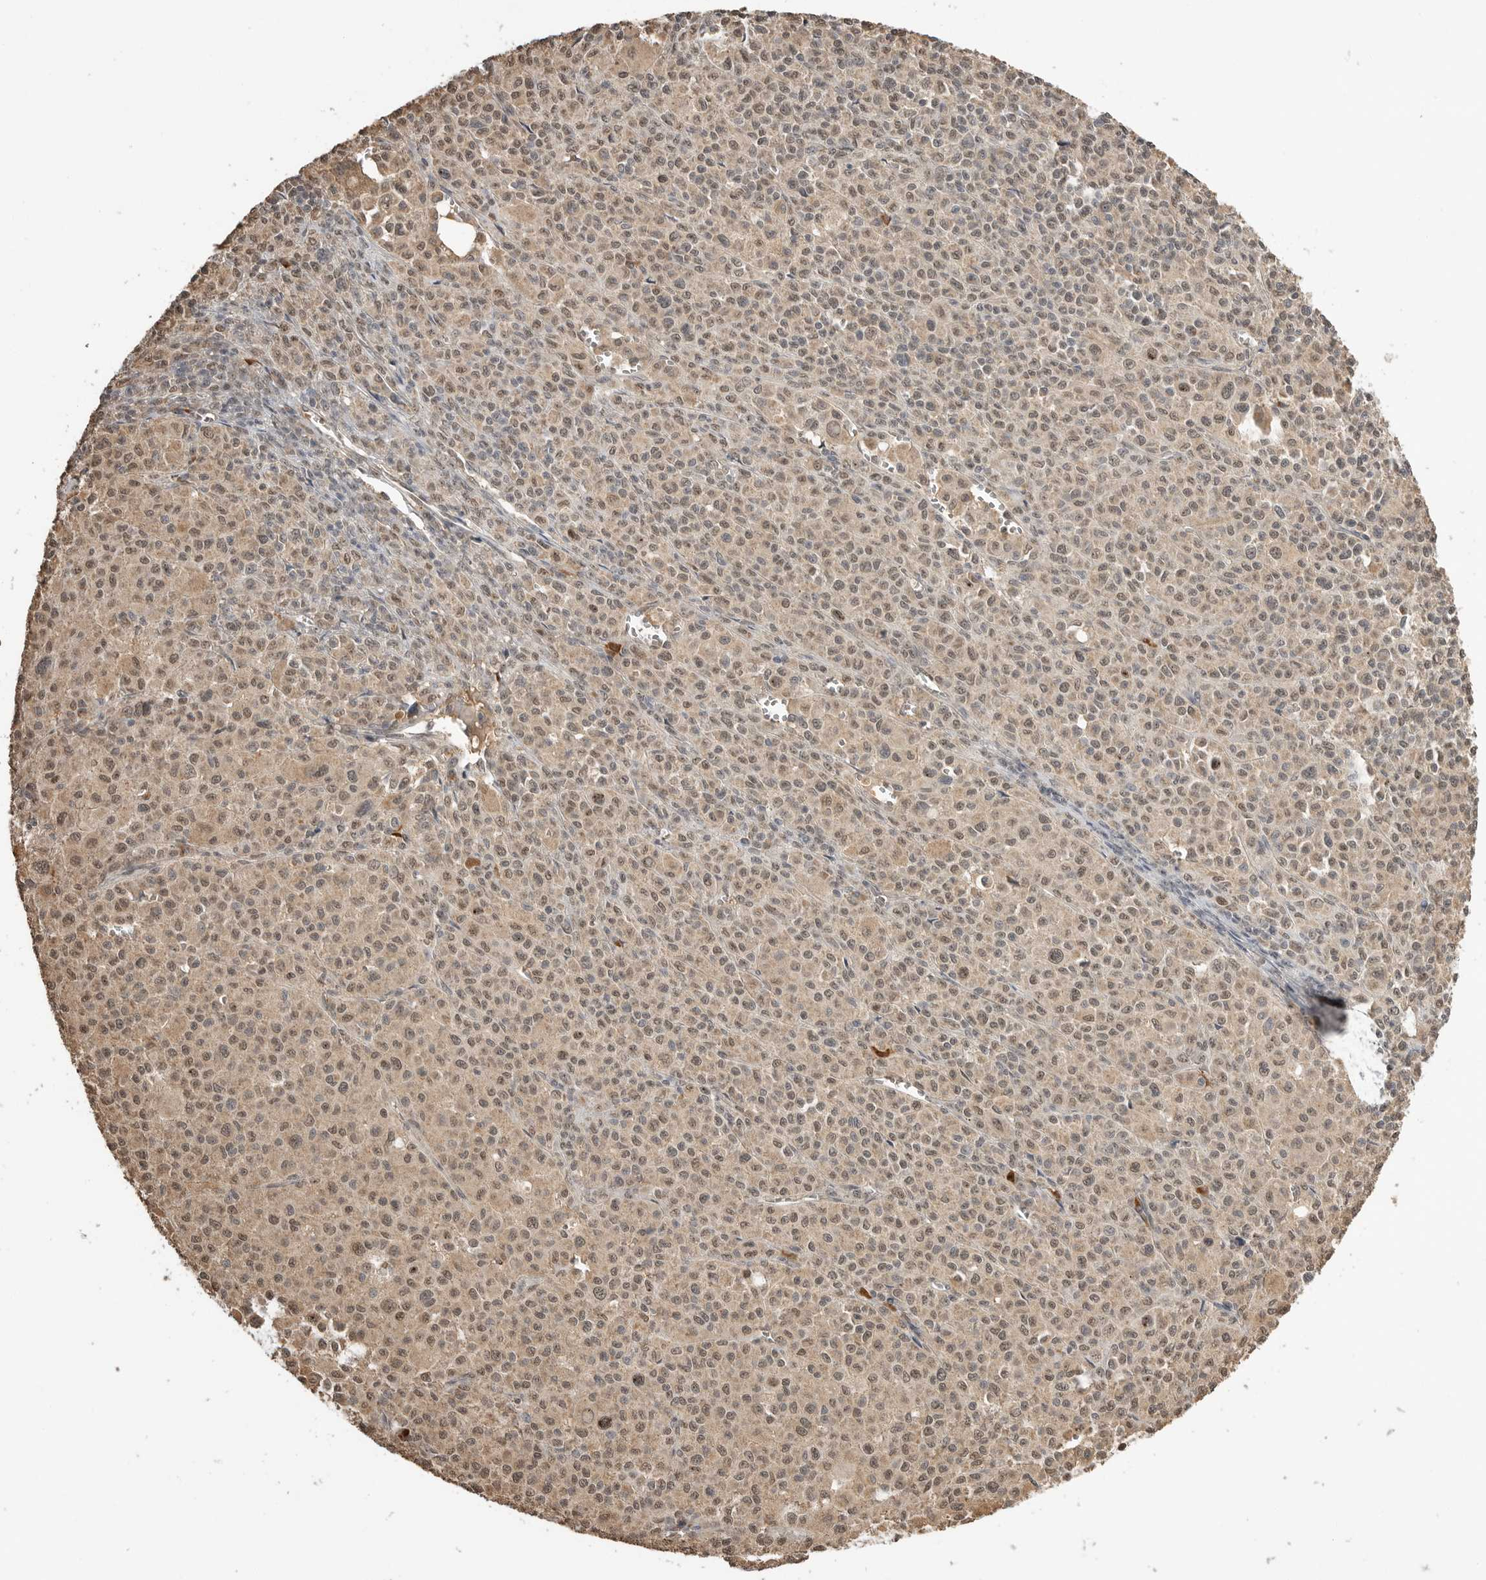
{"staining": {"intensity": "moderate", "quantity": ">75%", "location": "nuclear"}, "tissue": "melanoma", "cell_type": "Tumor cells", "image_type": "cancer", "snomed": [{"axis": "morphology", "description": "Malignant melanoma, Metastatic site"}, {"axis": "topography", "description": "Skin"}], "caption": "DAB immunohistochemical staining of malignant melanoma (metastatic site) shows moderate nuclear protein staining in approximately >75% of tumor cells. Using DAB (brown) and hematoxylin (blue) stains, captured at high magnification using brightfield microscopy.", "gene": "ASPSCR1", "patient": {"sex": "female", "age": 74}}